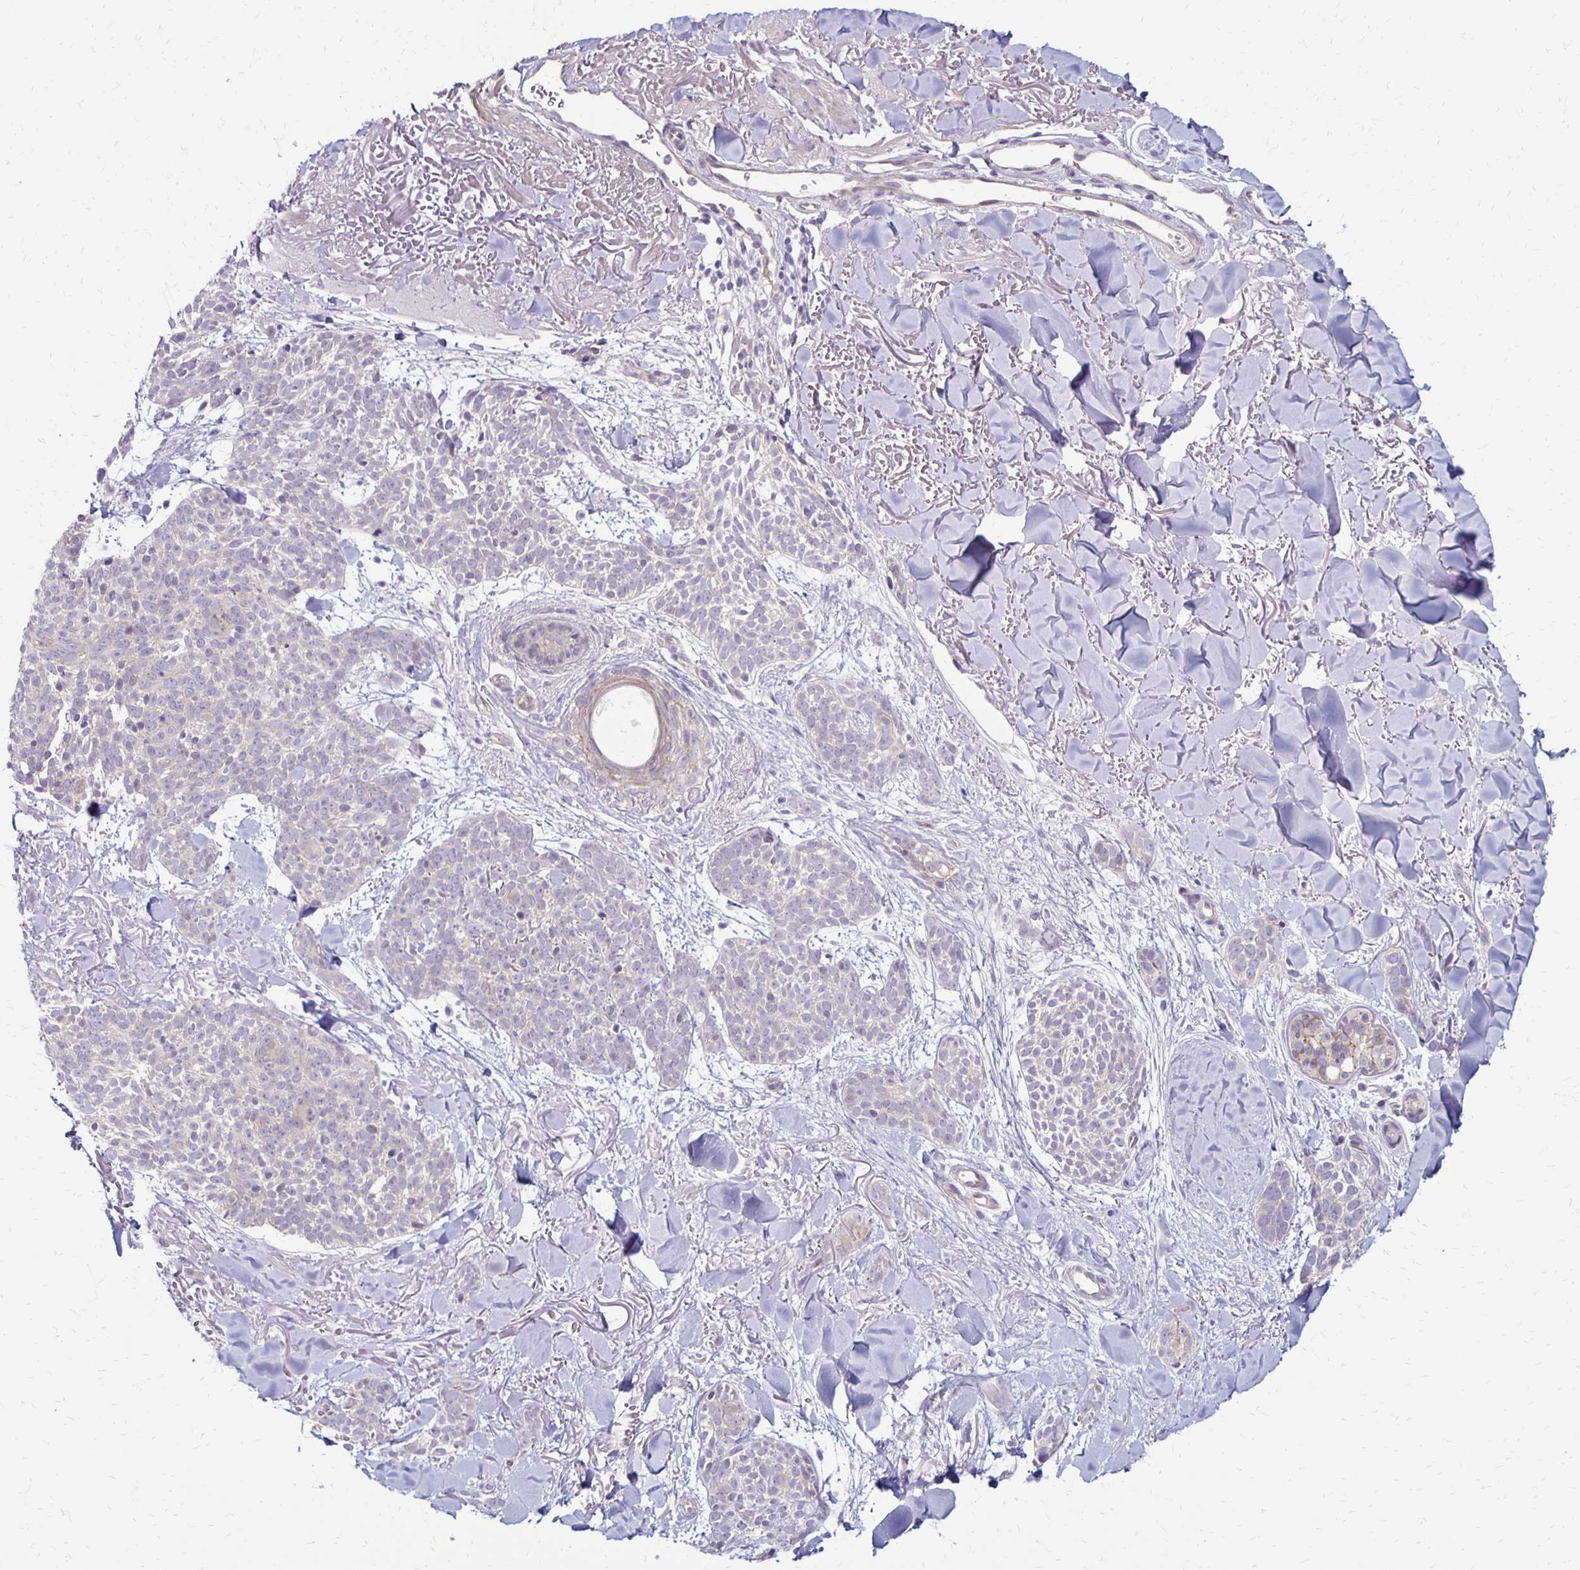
{"staining": {"intensity": "negative", "quantity": "none", "location": "none"}, "tissue": "skin cancer", "cell_type": "Tumor cells", "image_type": "cancer", "snomed": [{"axis": "morphology", "description": "Basal cell carcinoma"}, {"axis": "morphology", "description": "BCC, high aggressive"}, {"axis": "topography", "description": "Skin"}], "caption": "The micrograph displays no staining of tumor cells in skin cancer (bcc,  high aggressive). (DAB (3,3'-diaminobenzidine) immunohistochemistry (IHC), high magnification).", "gene": "KATNBL1", "patient": {"sex": "female", "age": 86}}